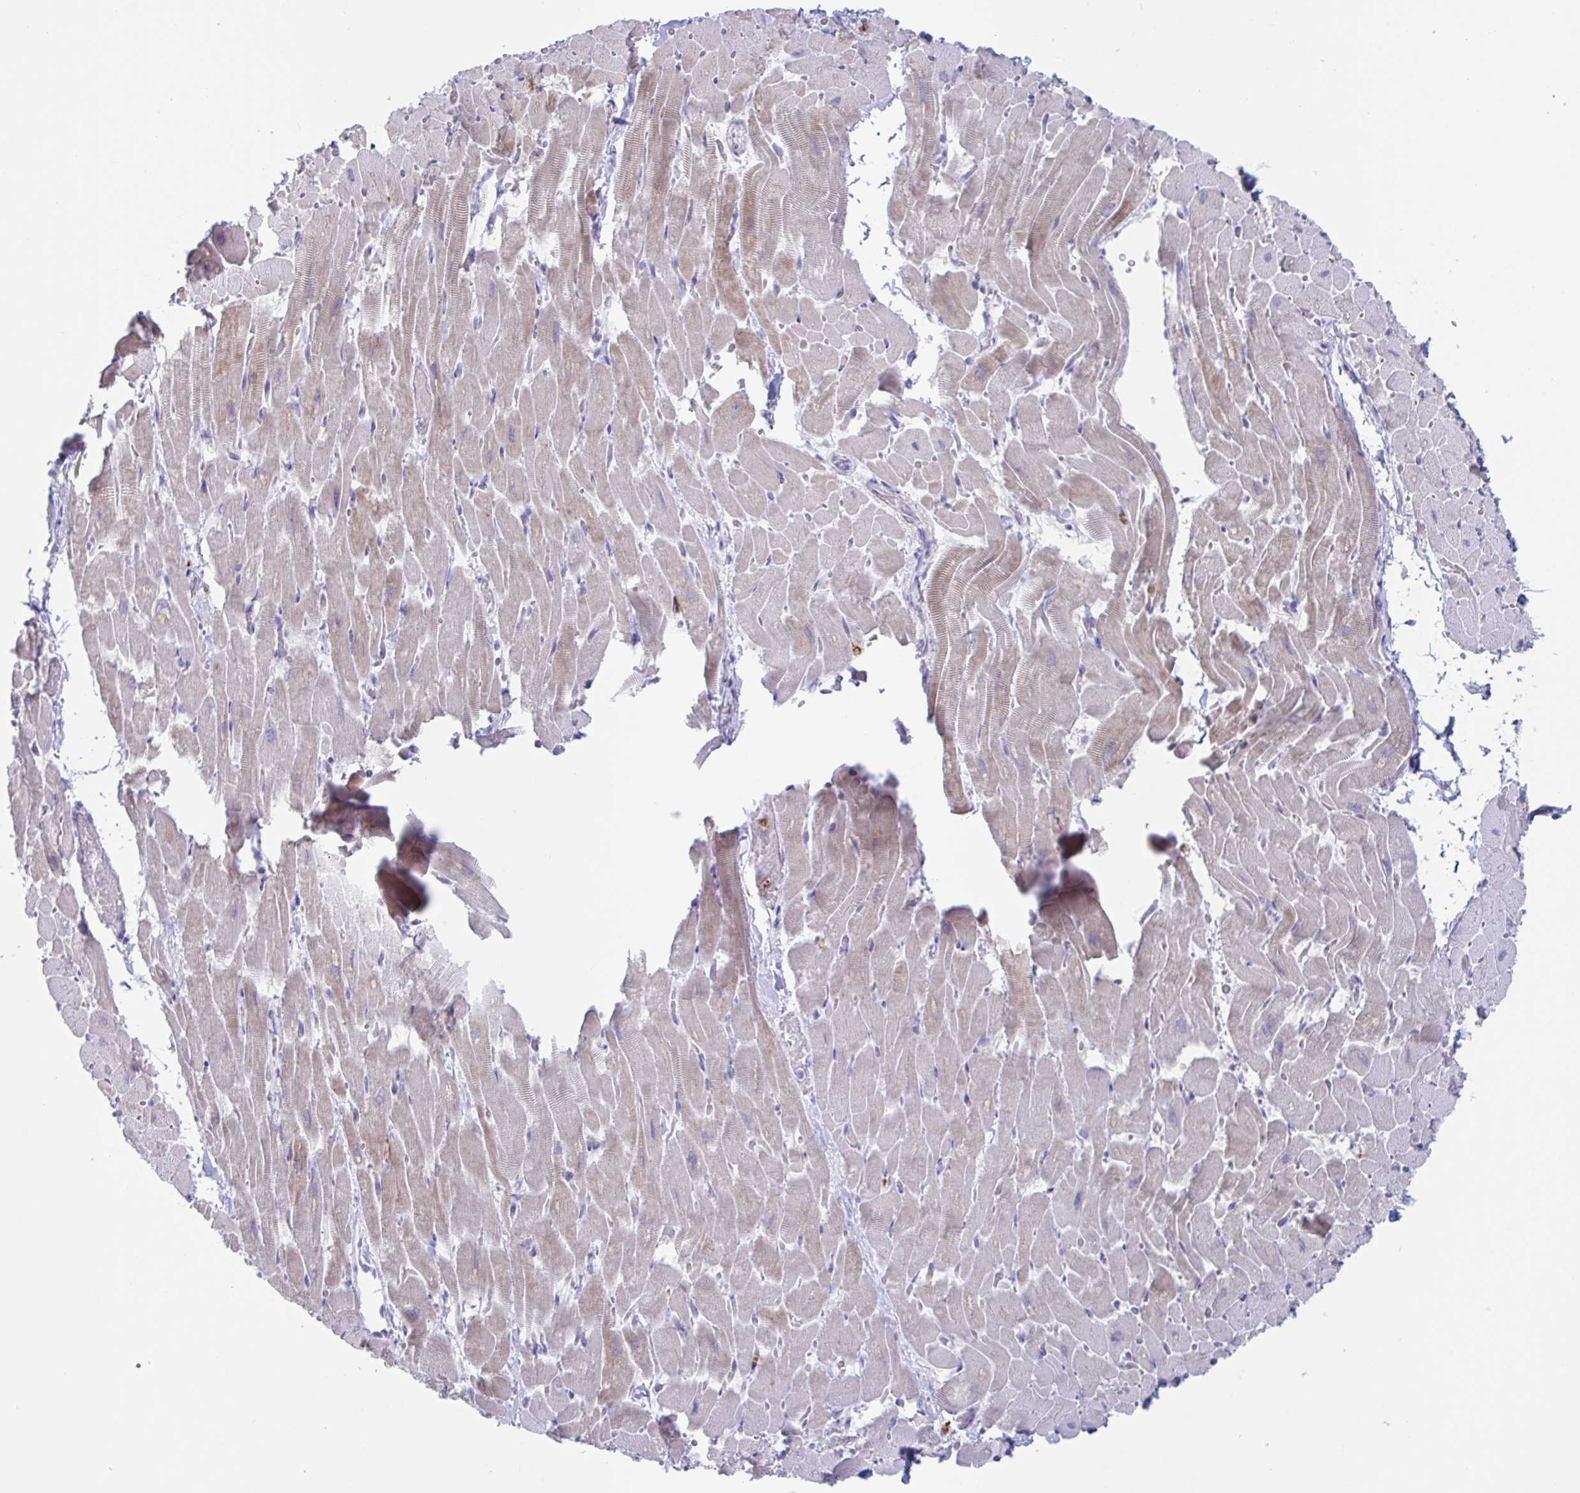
{"staining": {"intensity": "moderate", "quantity": "<25%", "location": "cytoplasmic/membranous"}, "tissue": "heart muscle", "cell_type": "Cardiomyocytes", "image_type": "normal", "snomed": [{"axis": "morphology", "description": "Normal tissue, NOS"}, {"axis": "topography", "description": "Heart"}], "caption": "This is a histology image of immunohistochemistry (IHC) staining of normal heart muscle, which shows moderate positivity in the cytoplasmic/membranous of cardiomyocytes.", "gene": "CYP4F11", "patient": {"sex": "male", "age": 37}}